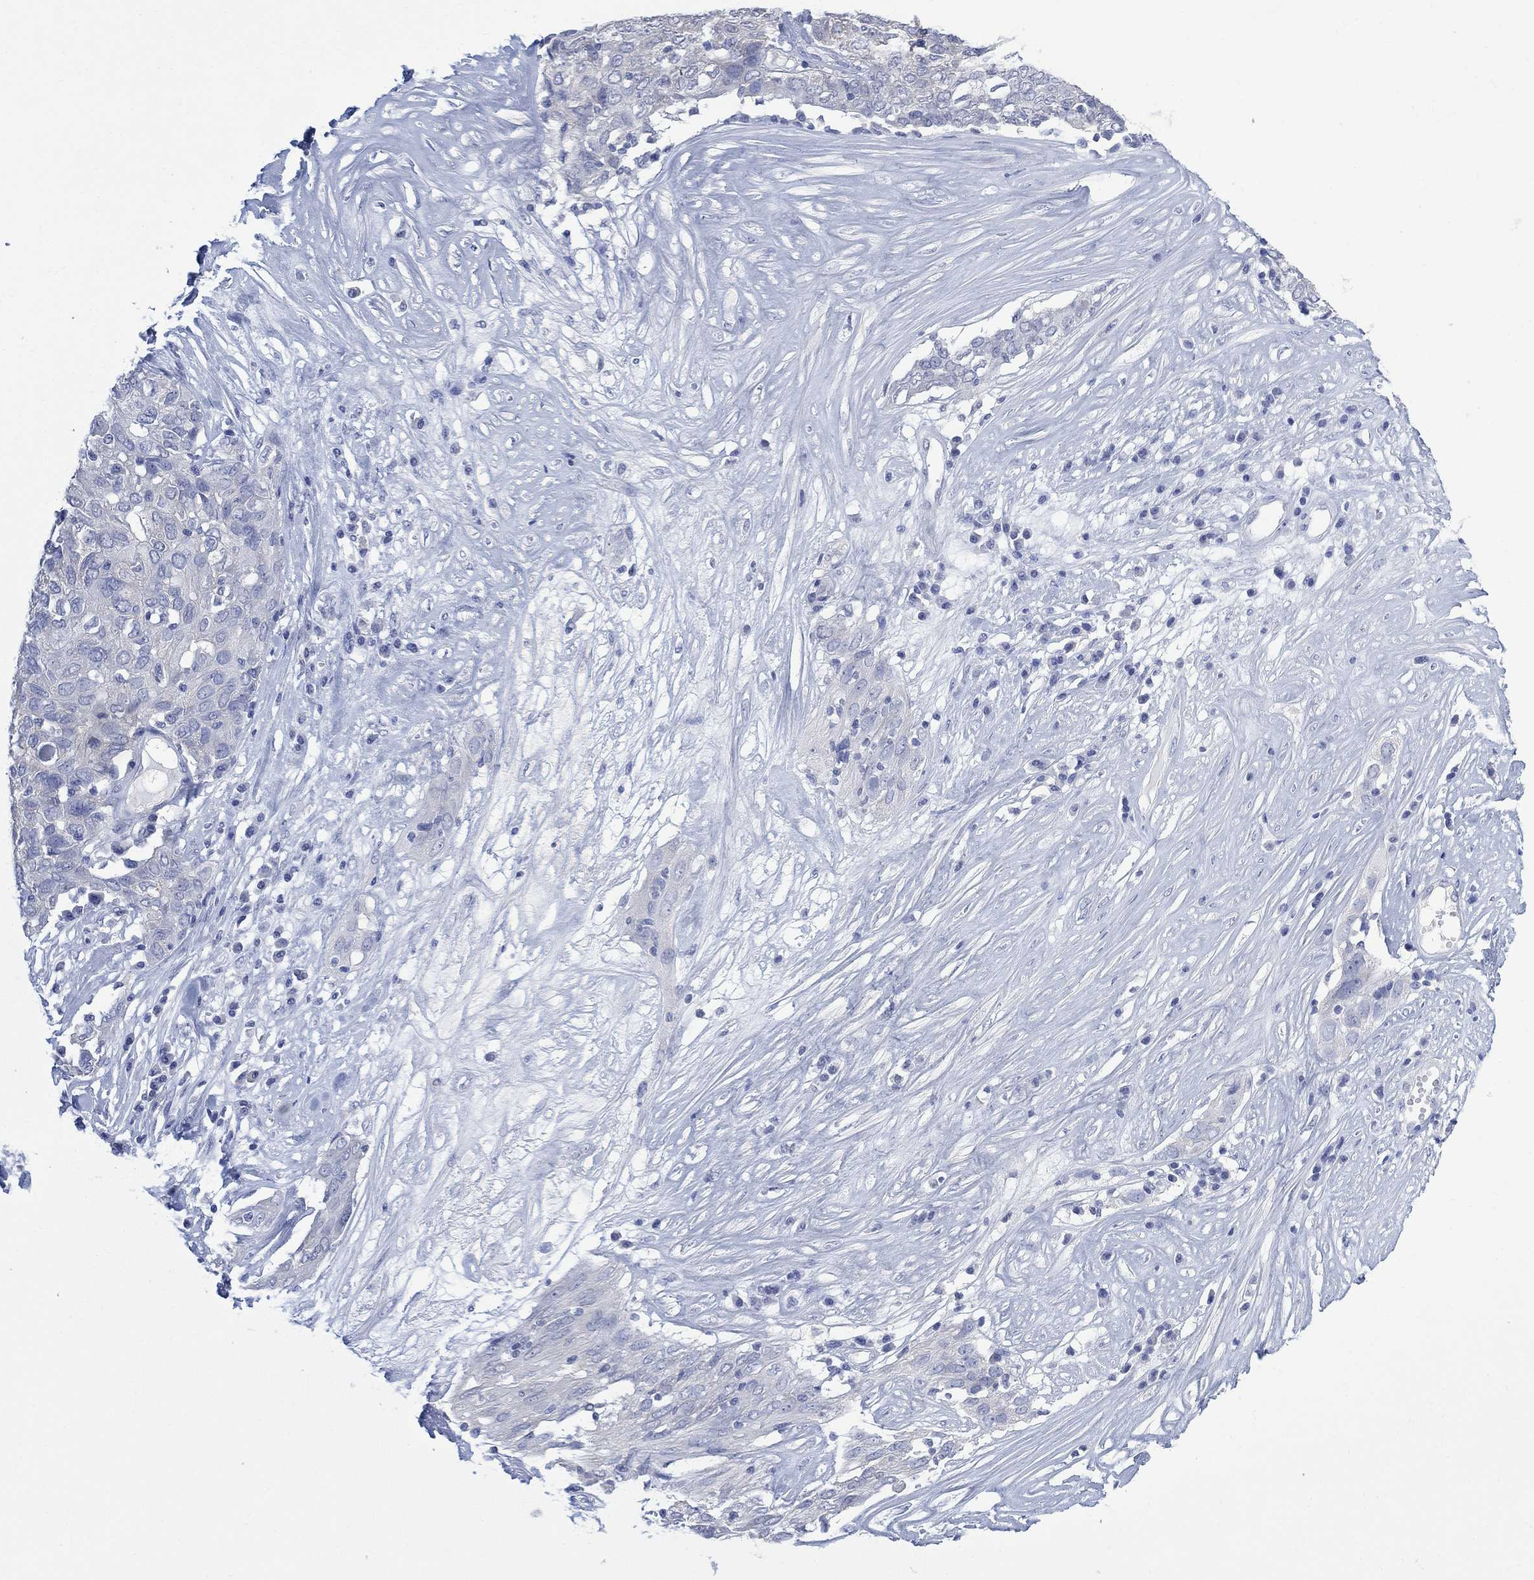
{"staining": {"intensity": "negative", "quantity": "none", "location": "none"}, "tissue": "ovarian cancer", "cell_type": "Tumor cells", "image_type": "cancer", "snomed": [{"axis": "morphology", "description": "Carcinoma, endometroid"}, {"axis": "topography", "description": "Ovary"}], "caption": "Immunohistochemistry (IHC) image of neoplastic tissue: human endometroid carcinoma (ovarian) stained with DAB (3,3'-diaminobenzidine) reveals no significant protein positivity in tumor cells.", "gene": "FBP2", "patient": {"sex": "female", "age": 50}}